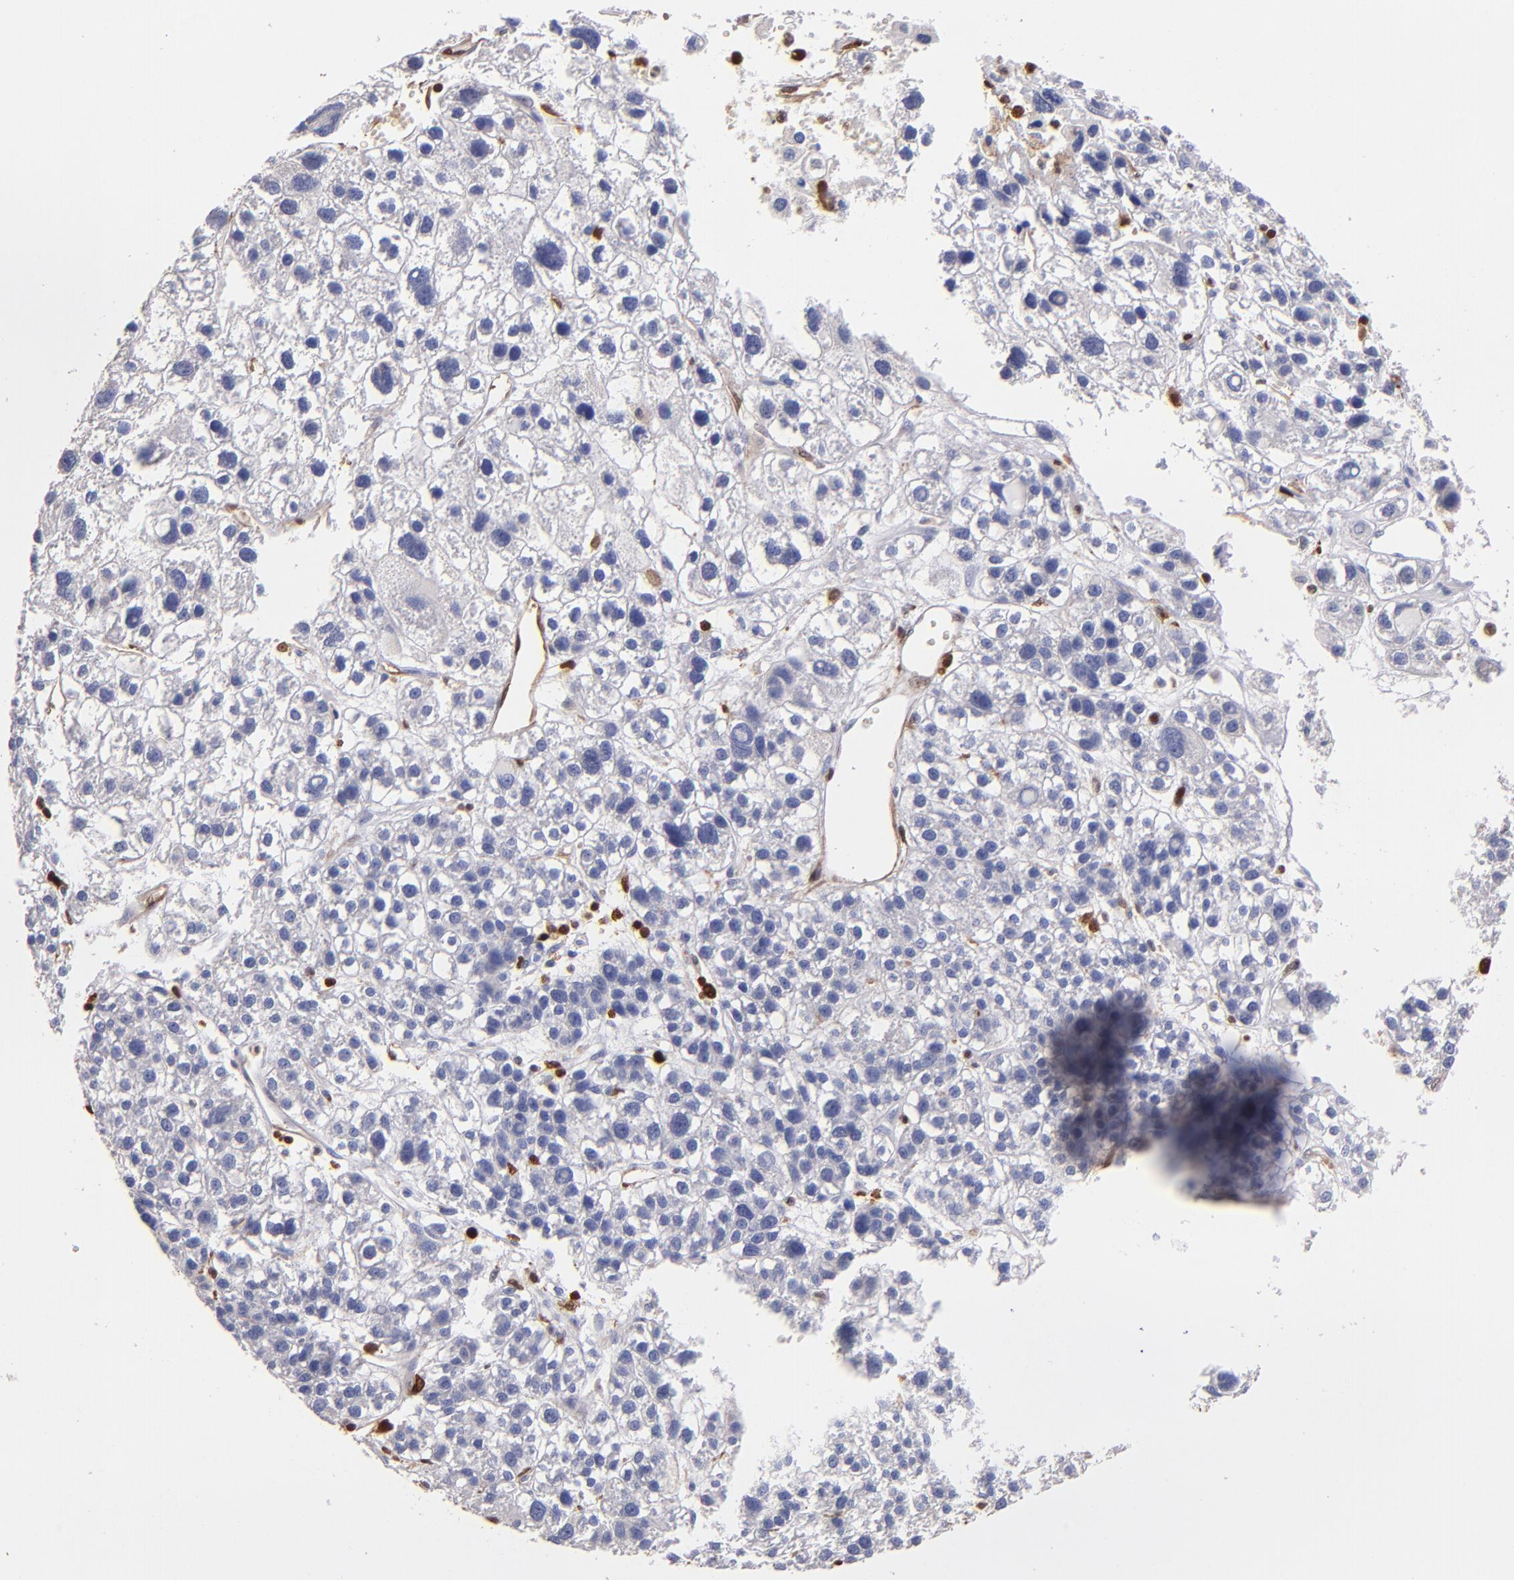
{"staining": {"intensity": "negative", "quantity": "none", "location": "none"}, "tissue": "liver cancer", "cell_type": "Tumor cells", "image_type": "cancer", "snomed": [{"axis": "morphology", "description": "Carcinoma, Hepatocellular, NOS"}, {"axis": "topography", "description": "Liver"}], "caption": "Protein analysis of hepatocellular carcinoma (liver) displays no significant expression in tumor cells.", "gene": "S100A4", "patient": {"sex": "female", "age": 85}}